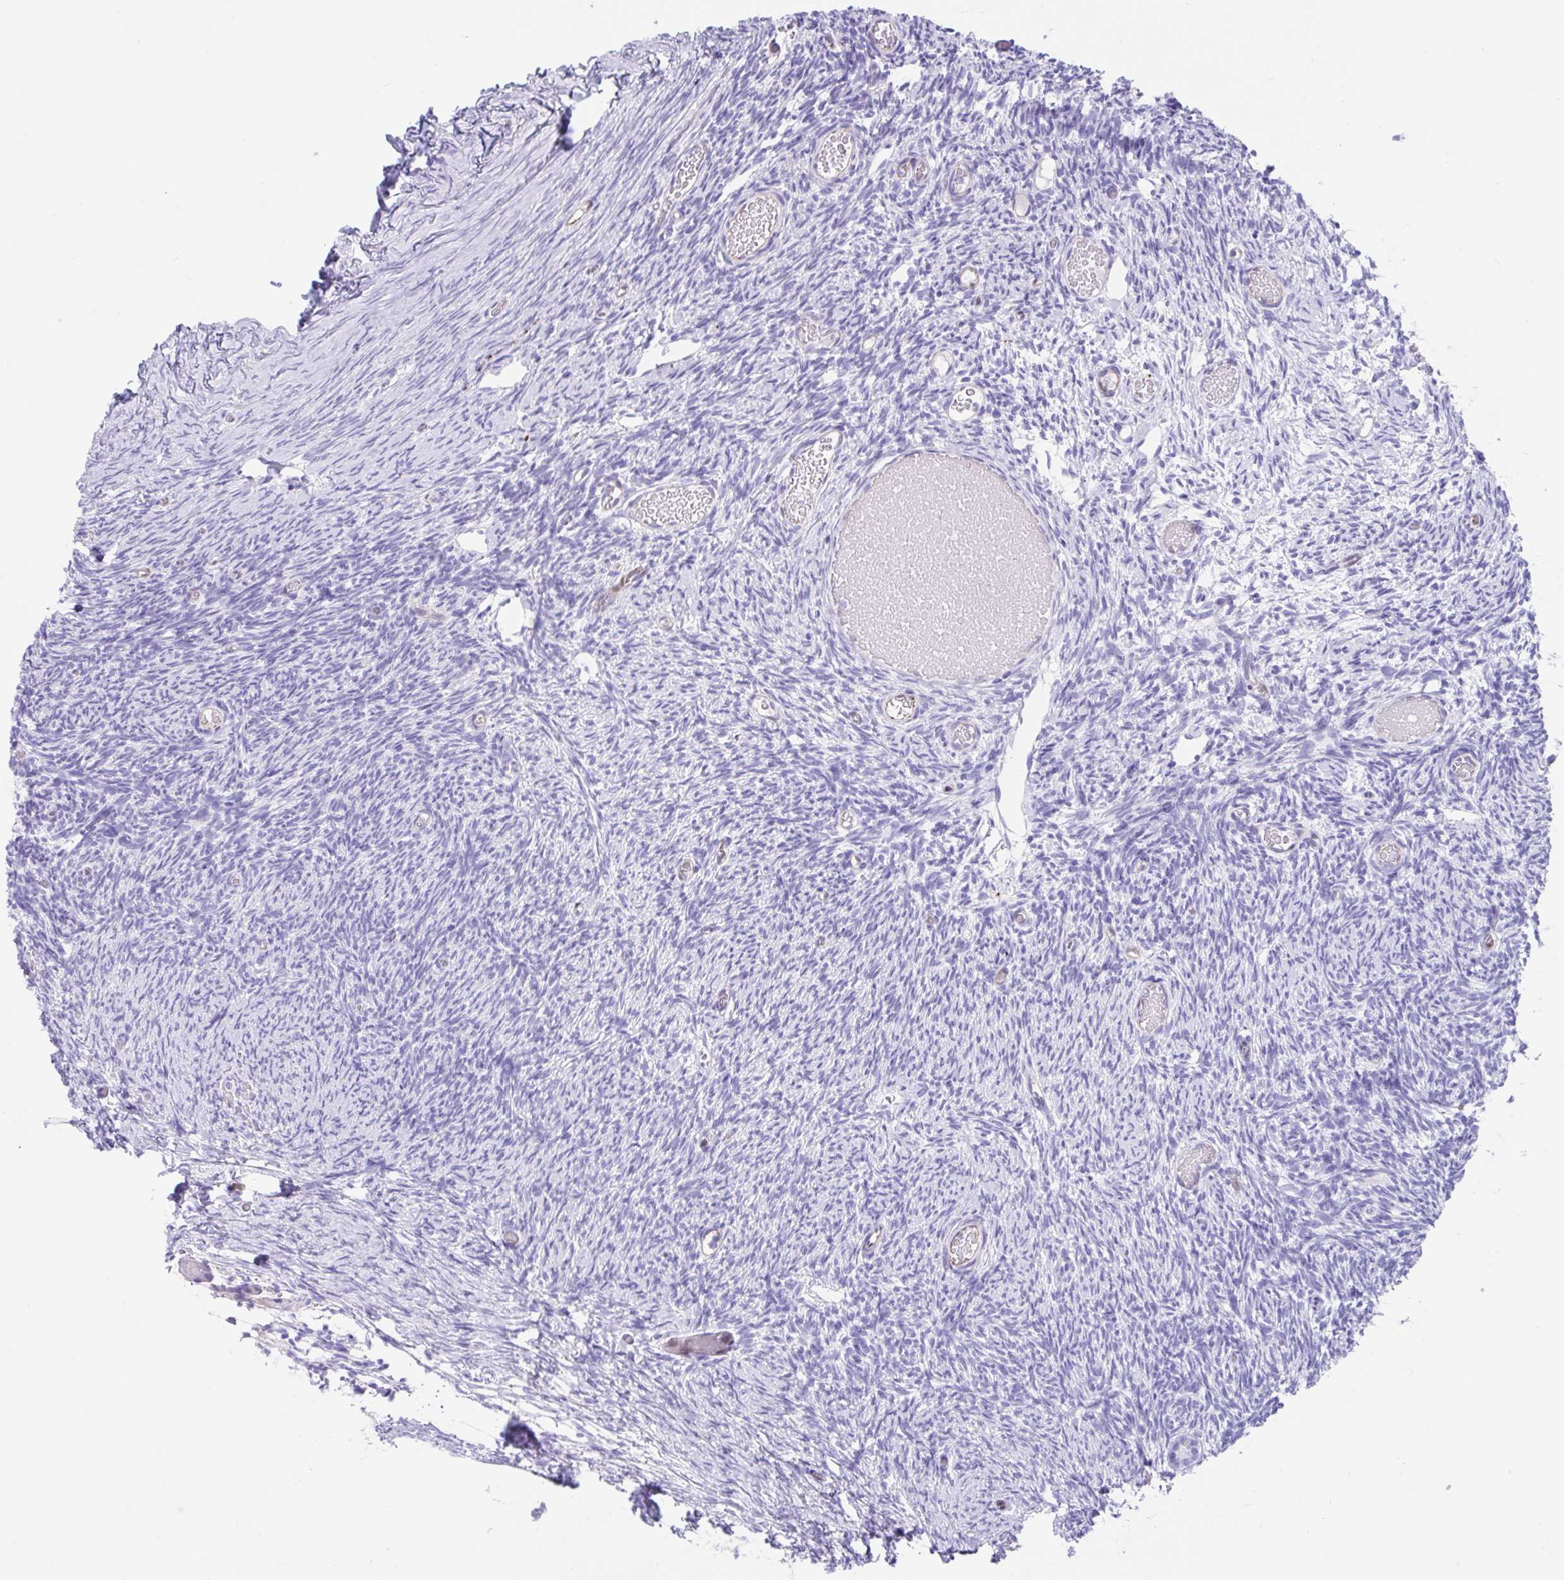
{"staining": {"intensity": "negative", "quantity": "none", "location": "none"}, "tissue": "ovary", "cell_type": "Follicle cells", "image_type": "normal", "snomed": [{"axis": "morphology", "description": "Normal tissue, NOS"}, {"axis": "topography", "description": "Ovary"}], "caption": "Follicle cells are negative for brown protein staining in benign ovary. The staining is performed using DAB (3,3'-diaminobenzidine) brown chromogen with nuclei counter-stained in using hematoxylin.", "gene": "FAM107A", "patient": {"sex": "female", "age": 39}}